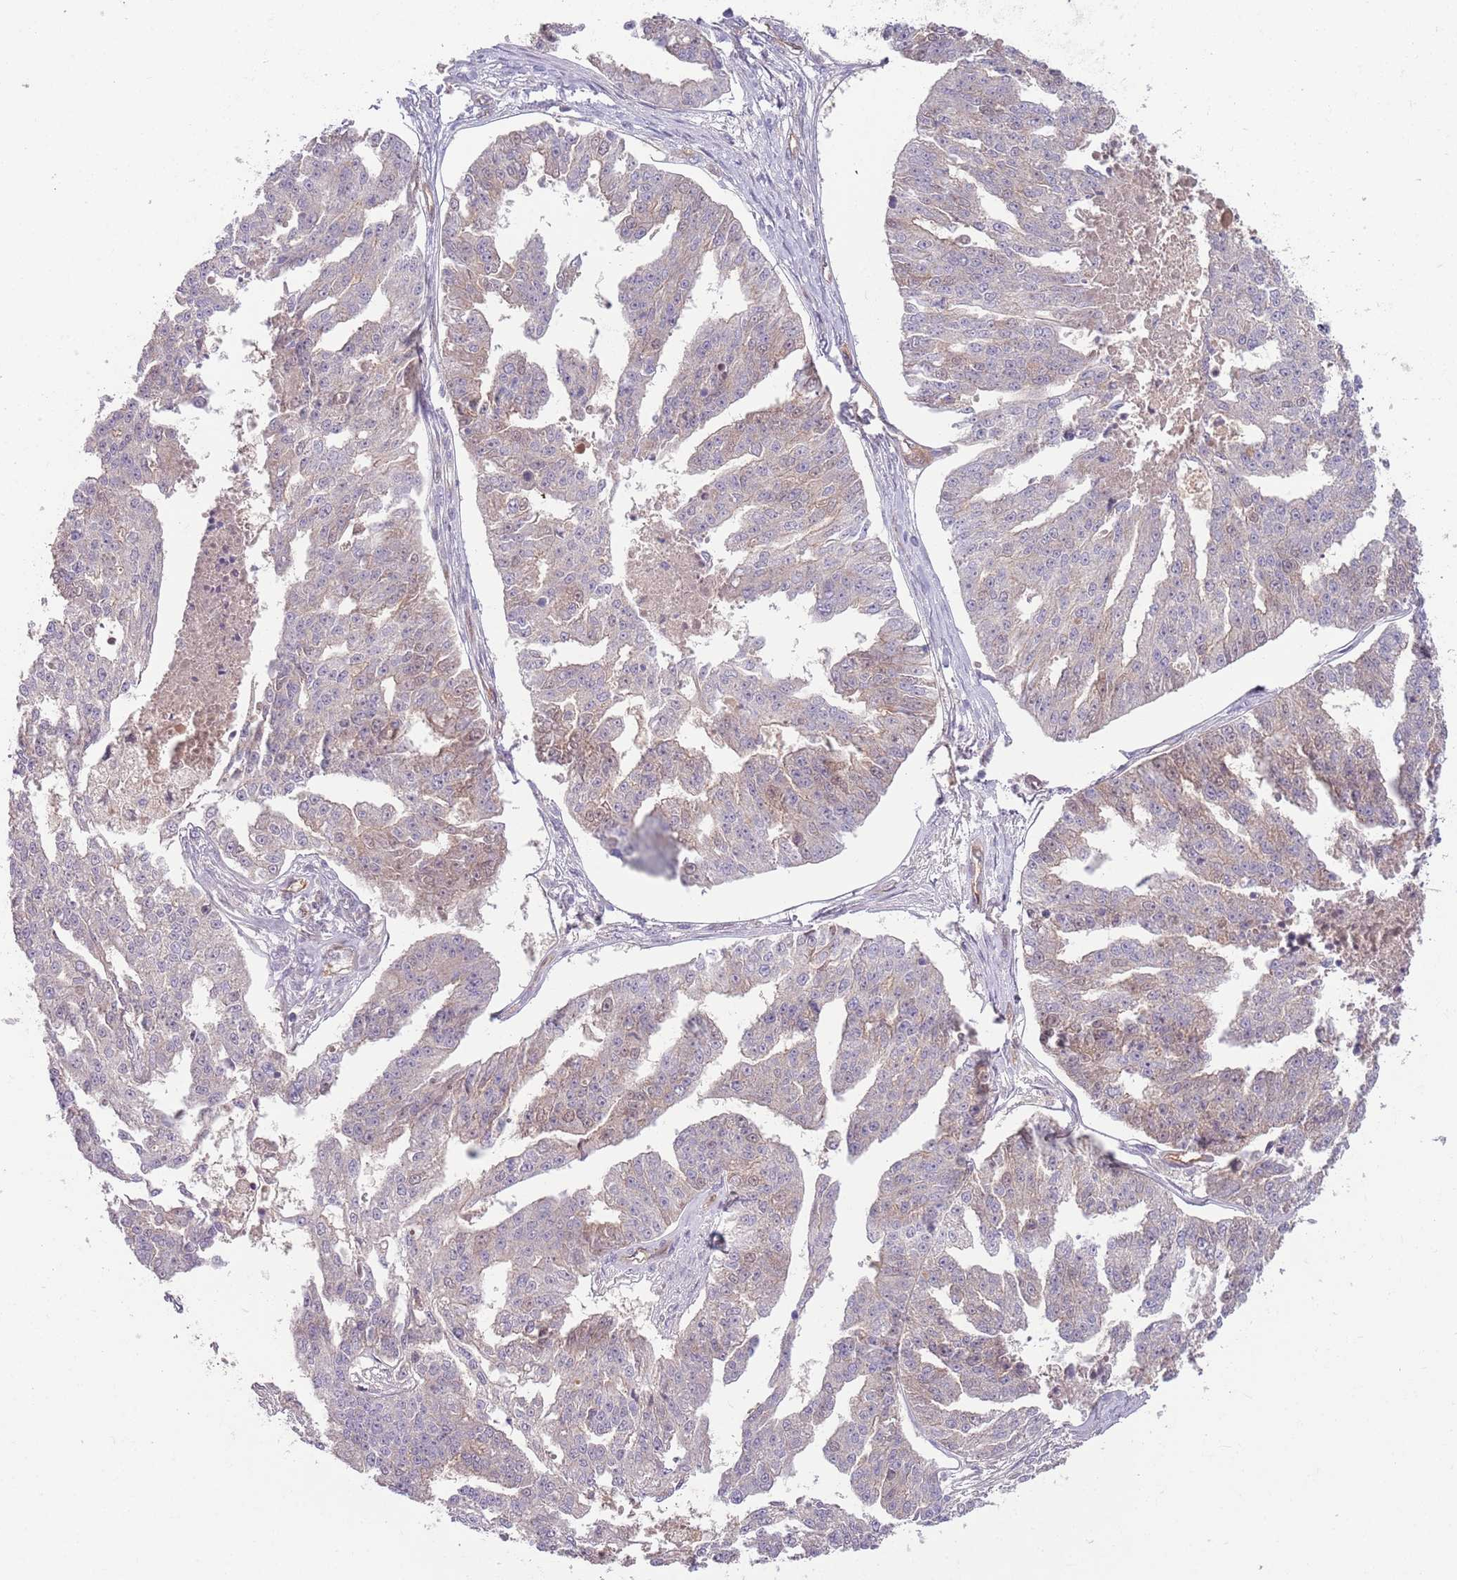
{"staining": {"intensity": "negative", "quantity": "none", "location": "none"}, "tissue": "ovarian cancer", "cell_type": "Tumor cells", "image_type": "cancer", "snomed": [{"axis": "morphology", "description": "Cystadenocarcinoma, serous, NOS"}, {"axis": "topography", "description": "Ovary"}], "caption": "An IHC micrograph of serous cystadenocarcinoma (ovarian) is shown. There is no staining in tumor cells of serous cystadenocarcinoma (ovarian). Brightfield microscopy of IHC stained with DAB (3,3'-diaminobenzidine) (brown) and hematoxylin (blue), captured at high magnification.", "gene": "SAV1", "patient": {"sex": "female", "age": 58}}